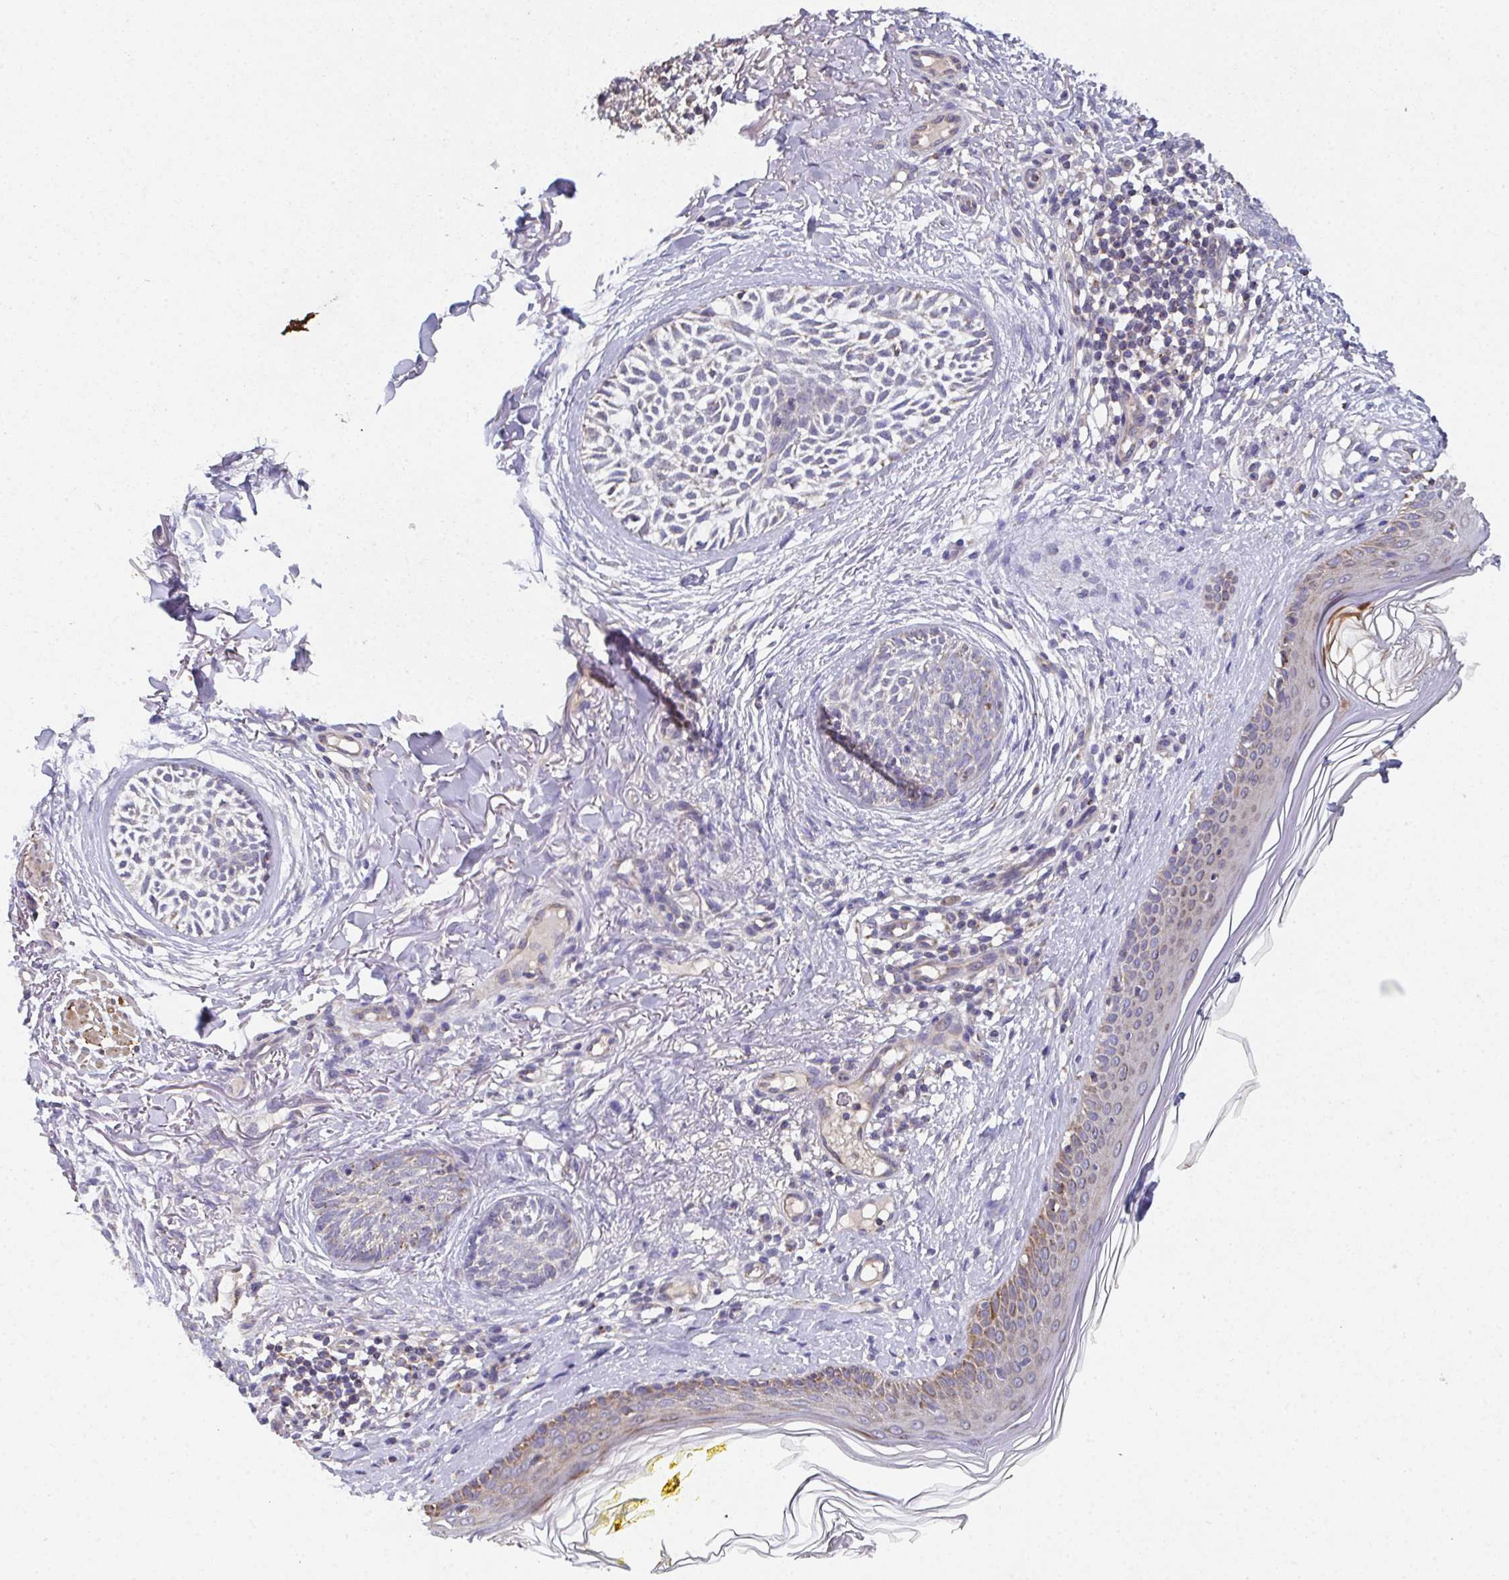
{"staining": {"intensity": "negative", "quantity": "none", "location": "none"}, "tissue": "skin cancer", "cell_type": "Tumor cells", "image_type": "cancer", "snomed": [{"axis": "morphology", "description": "Basal cell carcinoma"}, {"axis": "topography", "description": "Skin"}], "caption": "High magnification brightfield microscopy of skin cancer stained with DAB (3,3'-diaminobenzidine) (brown) and counterstained with hematoxylin (blue): tumor cells show no significant staining. (Brightfield microscopy of DAB immunohistochemistry (IHC) at high magnification).", "gene": "MT-ND3", "patient": {"sex": "female", "age": 68}}